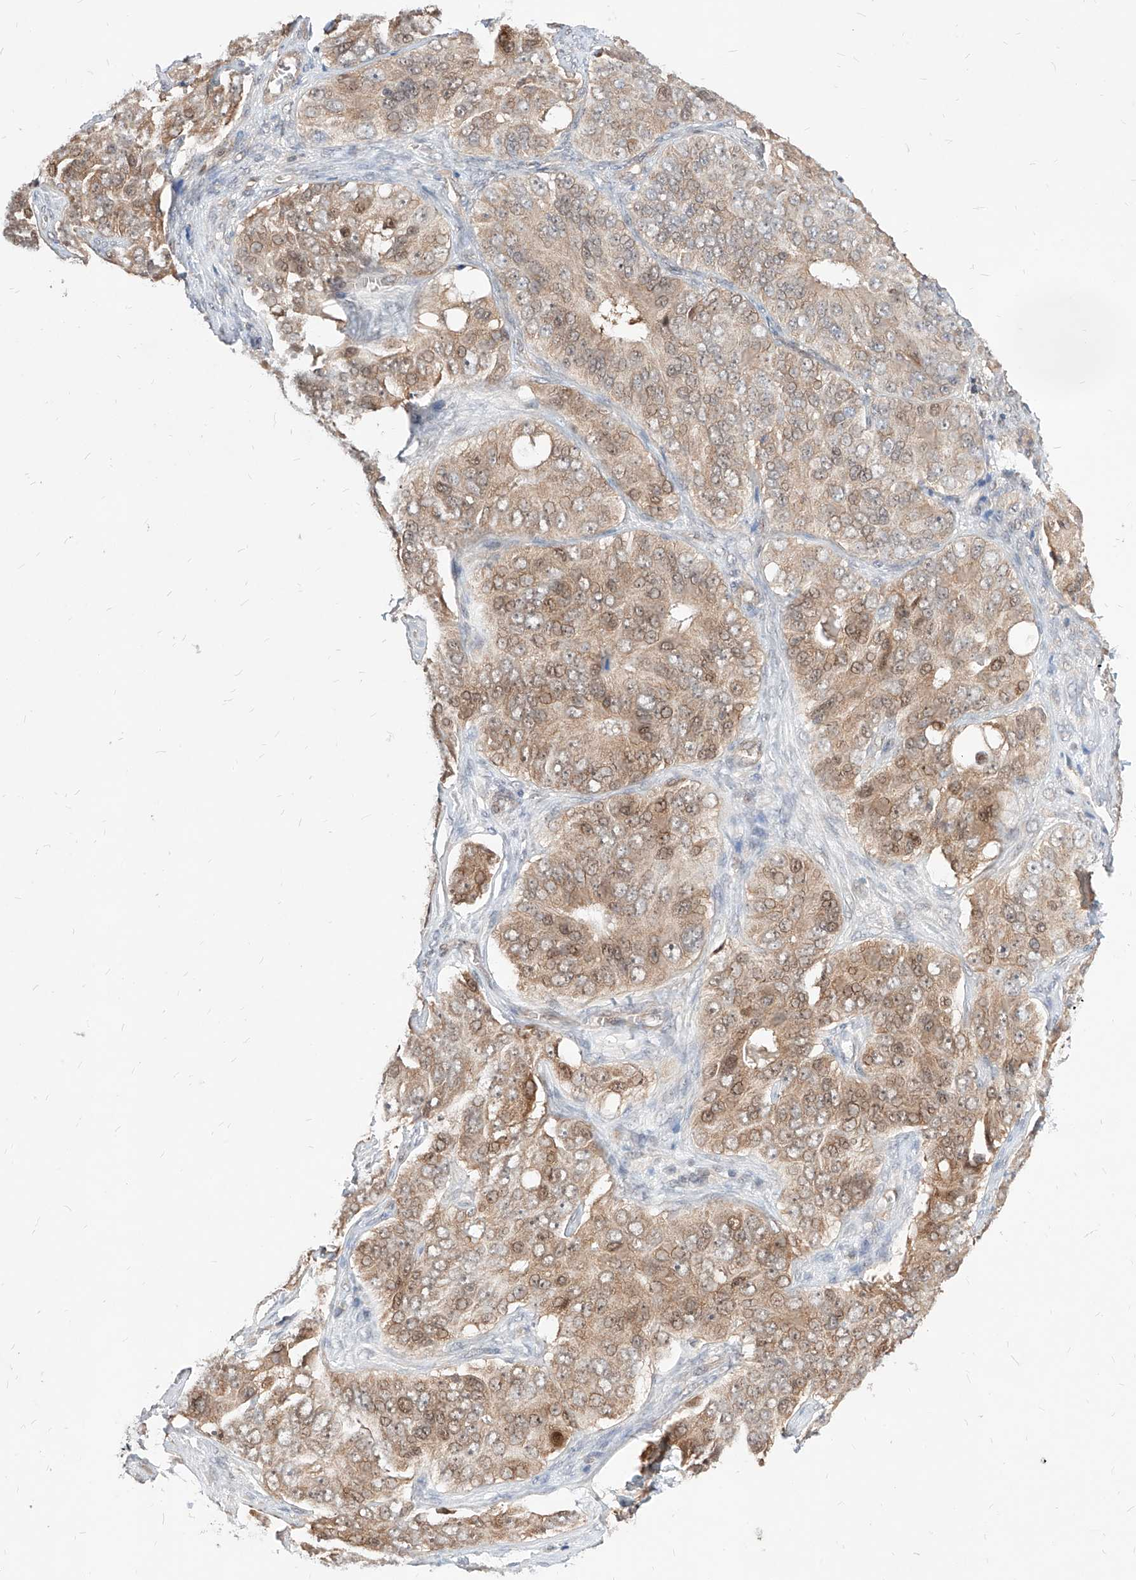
{"staining": {"intensity": "moderate", "quantity": ">75%", "location": "cytoplasmic/membranous,nuclear"}, "tissue": "ovarian cancer", "cell_type": "Tumor cells", "image_type": "cancer", "snomed": [{"axis": "morphology", "description": "Carcinoma, endometroid"}, {"axis": "topography", "description": "Ovary"}], "caption": "Human ovarian cancer (endometroid carcinoma) stained with a brown dye demonstrates moderate cytoplasmic/membranous and nuclear positive expression in about >75% of tumor cells.", "gene": "TSNAX", "patient": {"sex": "female", "age": 51}}